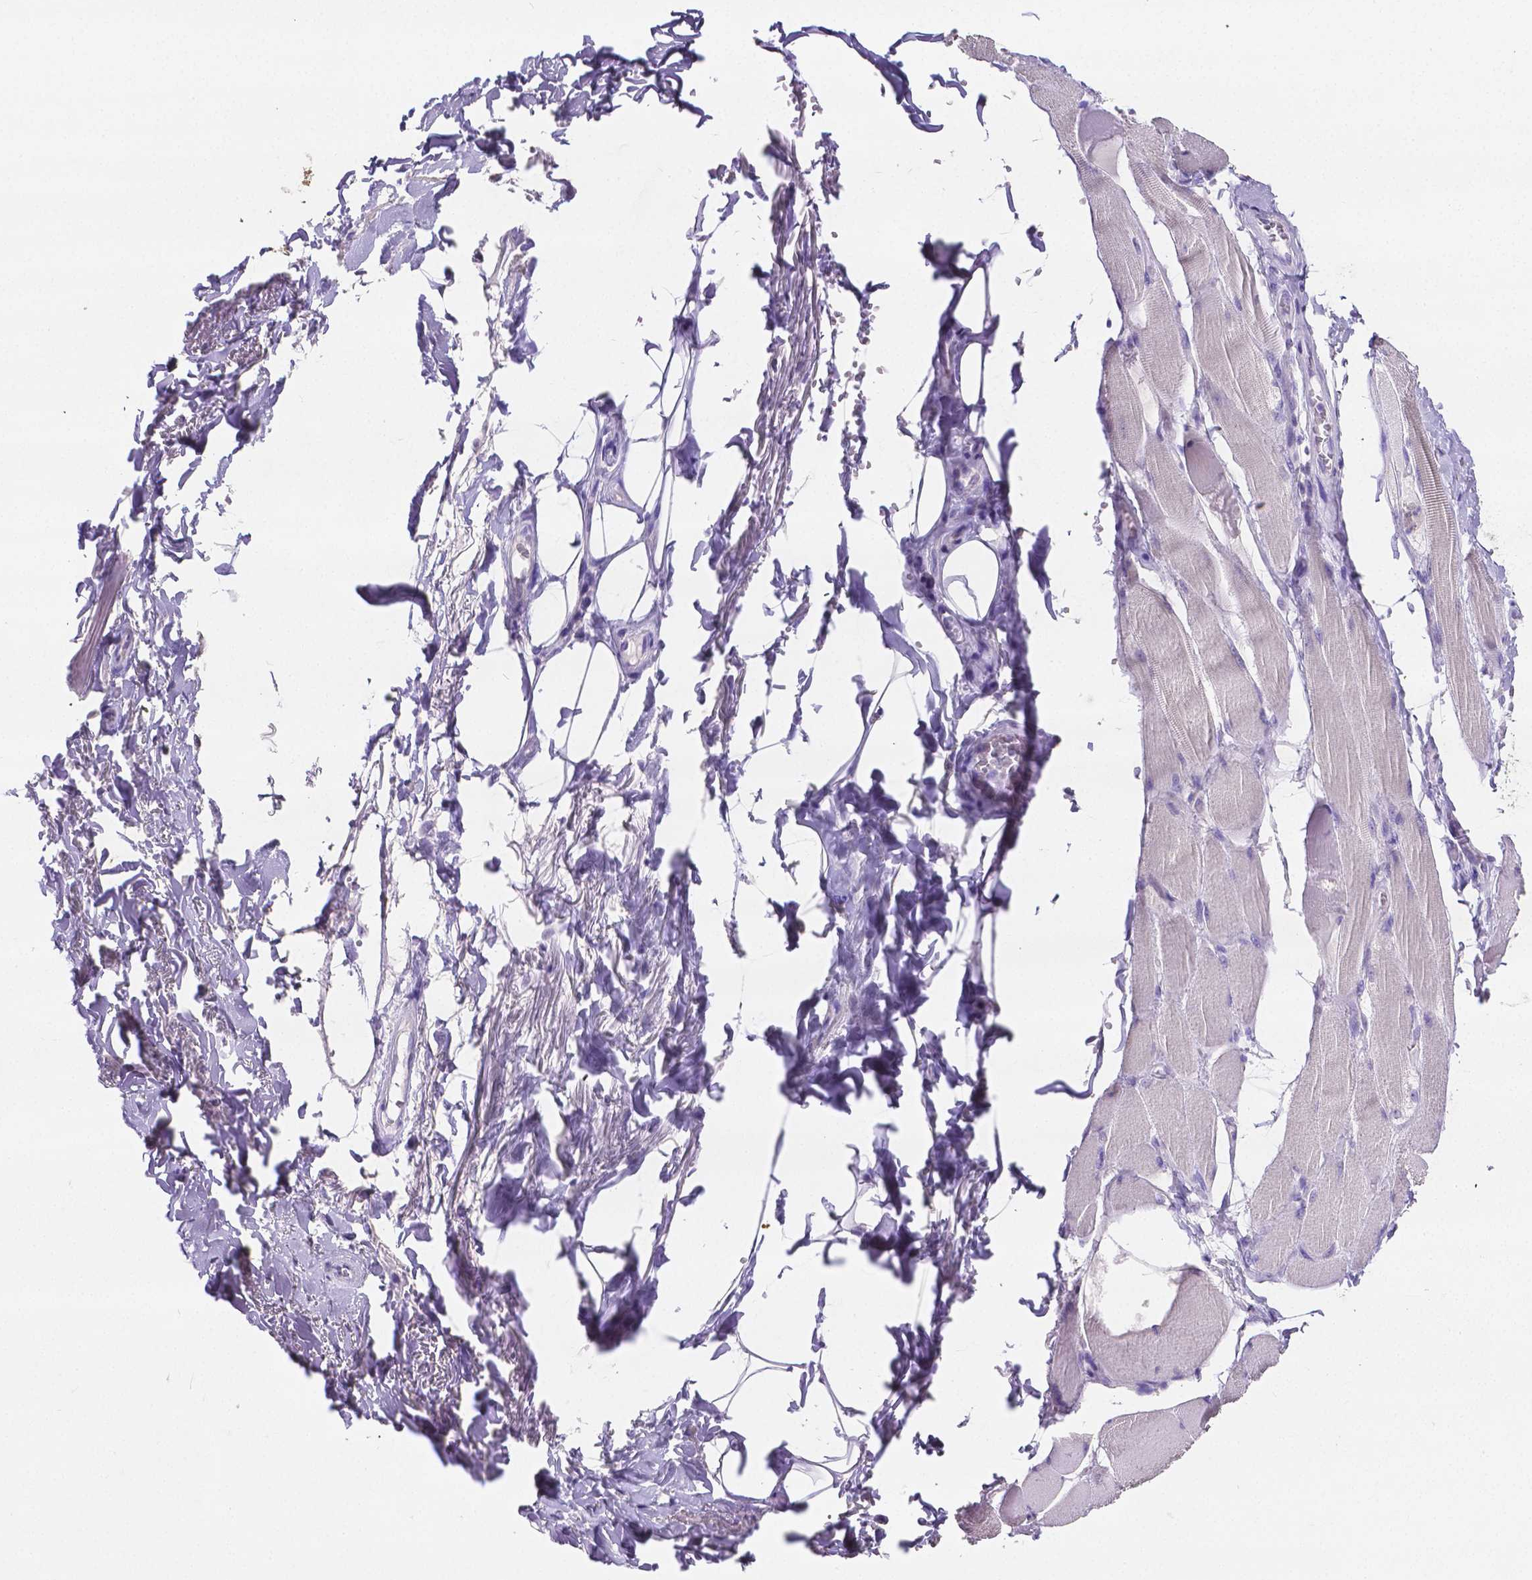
{"staining": {"intensity": "negative", "quantity": "none", "location": "none"}, "tissue": "skeletal muscle", "cell_type": "Myocytes", "image_type": "normal", "snomed": [{"axis": "morphology", "description": "Normal tissue, NOS"}, {"axis": "topography", "description": "Skeletal muscle"}, {"axis": "topography", "description": "Anal"}, {"axis": "topography", "description": "Peripheral nerve tissue"}], "caption": "High power microscopy histopathology image of an immunohistochemistry image of unremarkable skeletal muscle, revealing no significant positivity in myocytes.", "gene": "SLC22A2", "patient": {"sex": "male", "age": 53}}